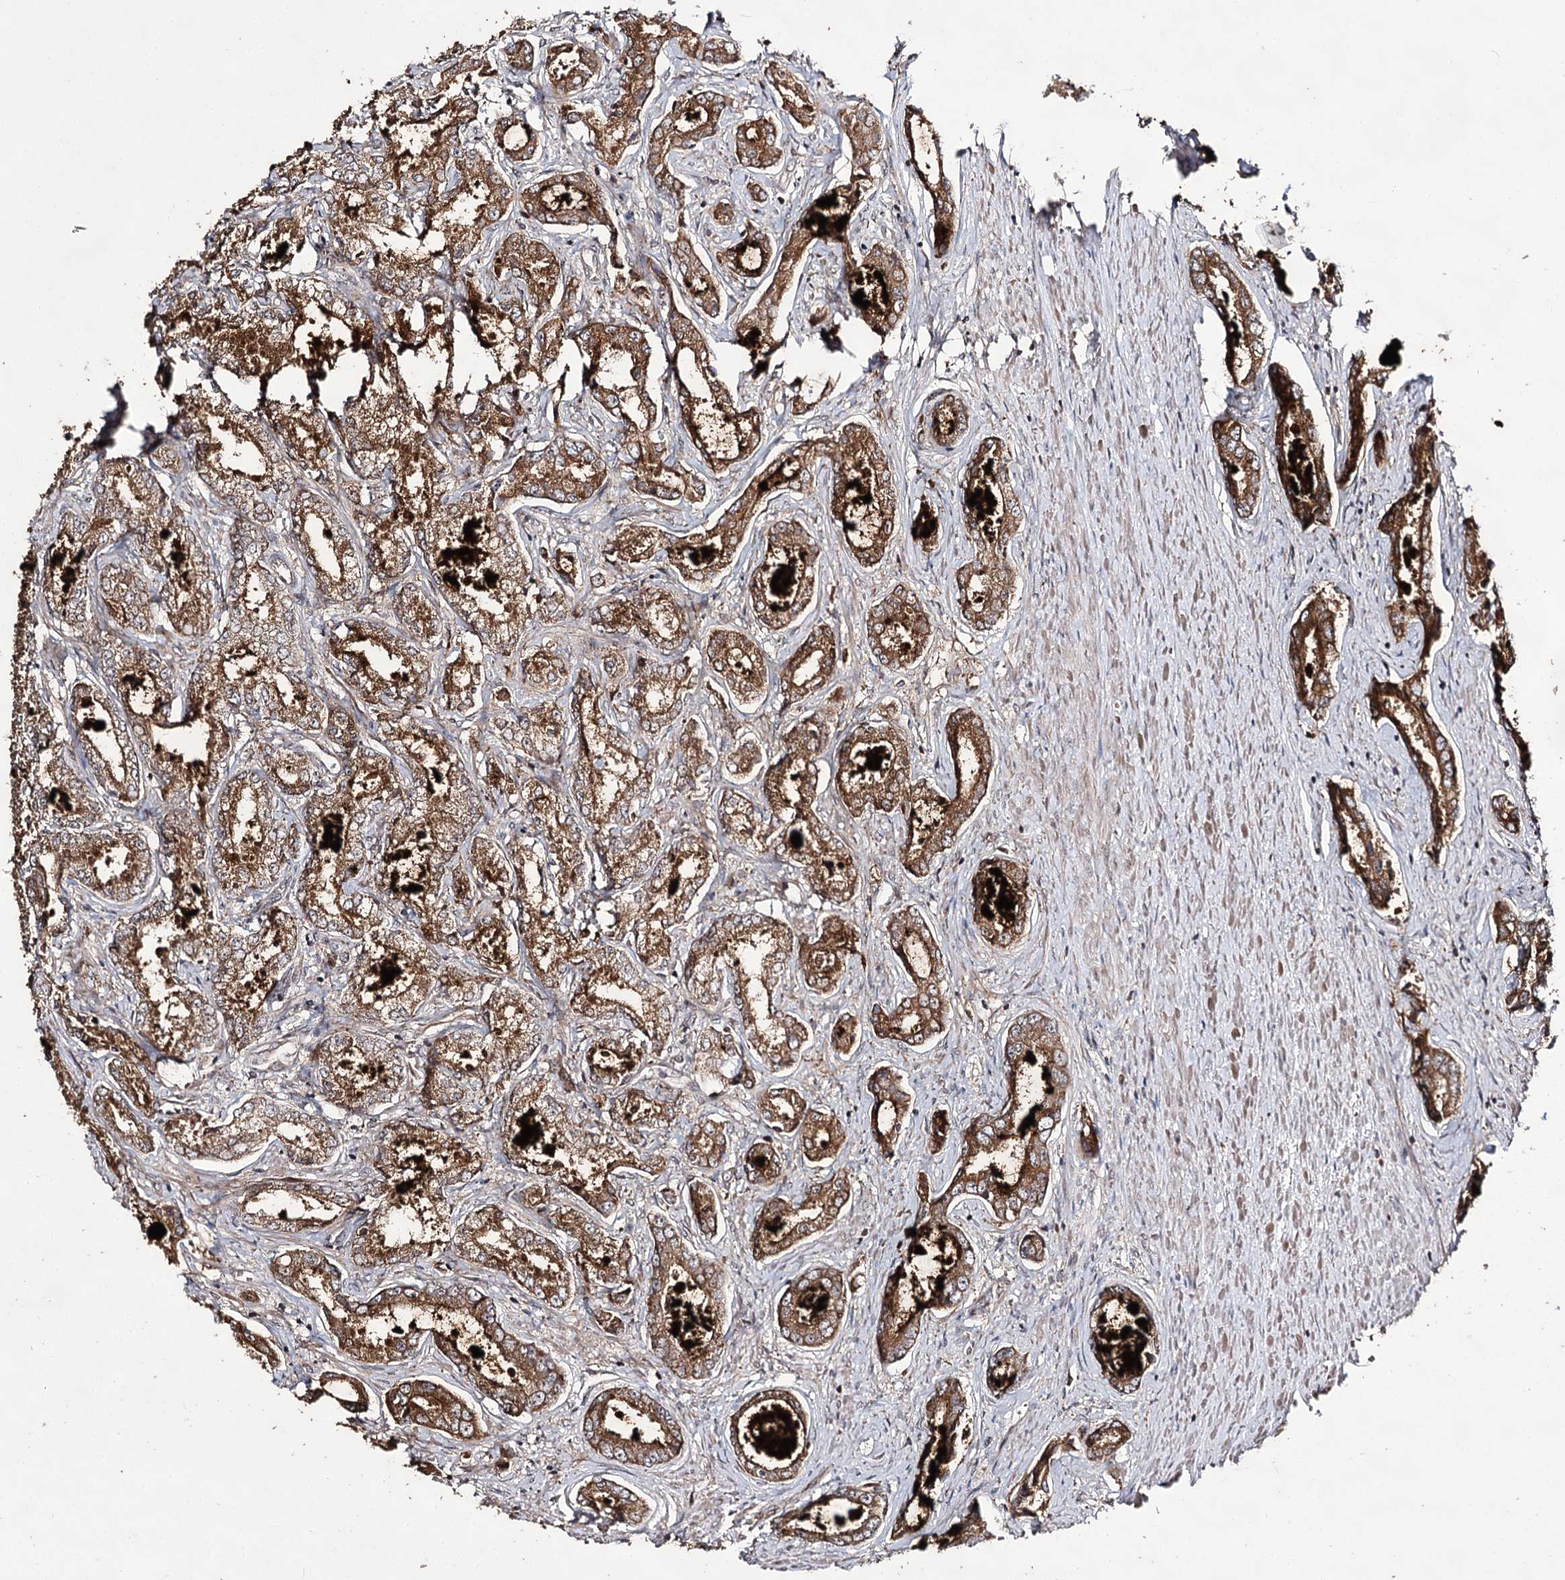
{"staining": {"intensity": "moderate", "quantity": ">75%", "location": "cytoplasmic/membranous"}, "tissue": "prostate cancer", "cell_type": "Tumor cells", "image_type": "cancer", "snomed": [{"axis": "morphology", "description": "Adenocarcinoma, Low grade"}, {"axis": "topography", "description": "Prostate"}], "caption": "This histopathology image exhibits prostate cancer stained with immunohistochemistry (IHC) to label a protein in brown. The cytoplasmic/membranous of tumor cells show moderate positivity for the protein. Nuclei are counter-stained blue.", "gene": "ACTR6", "patient": {"sex": "male", "age": 68}}